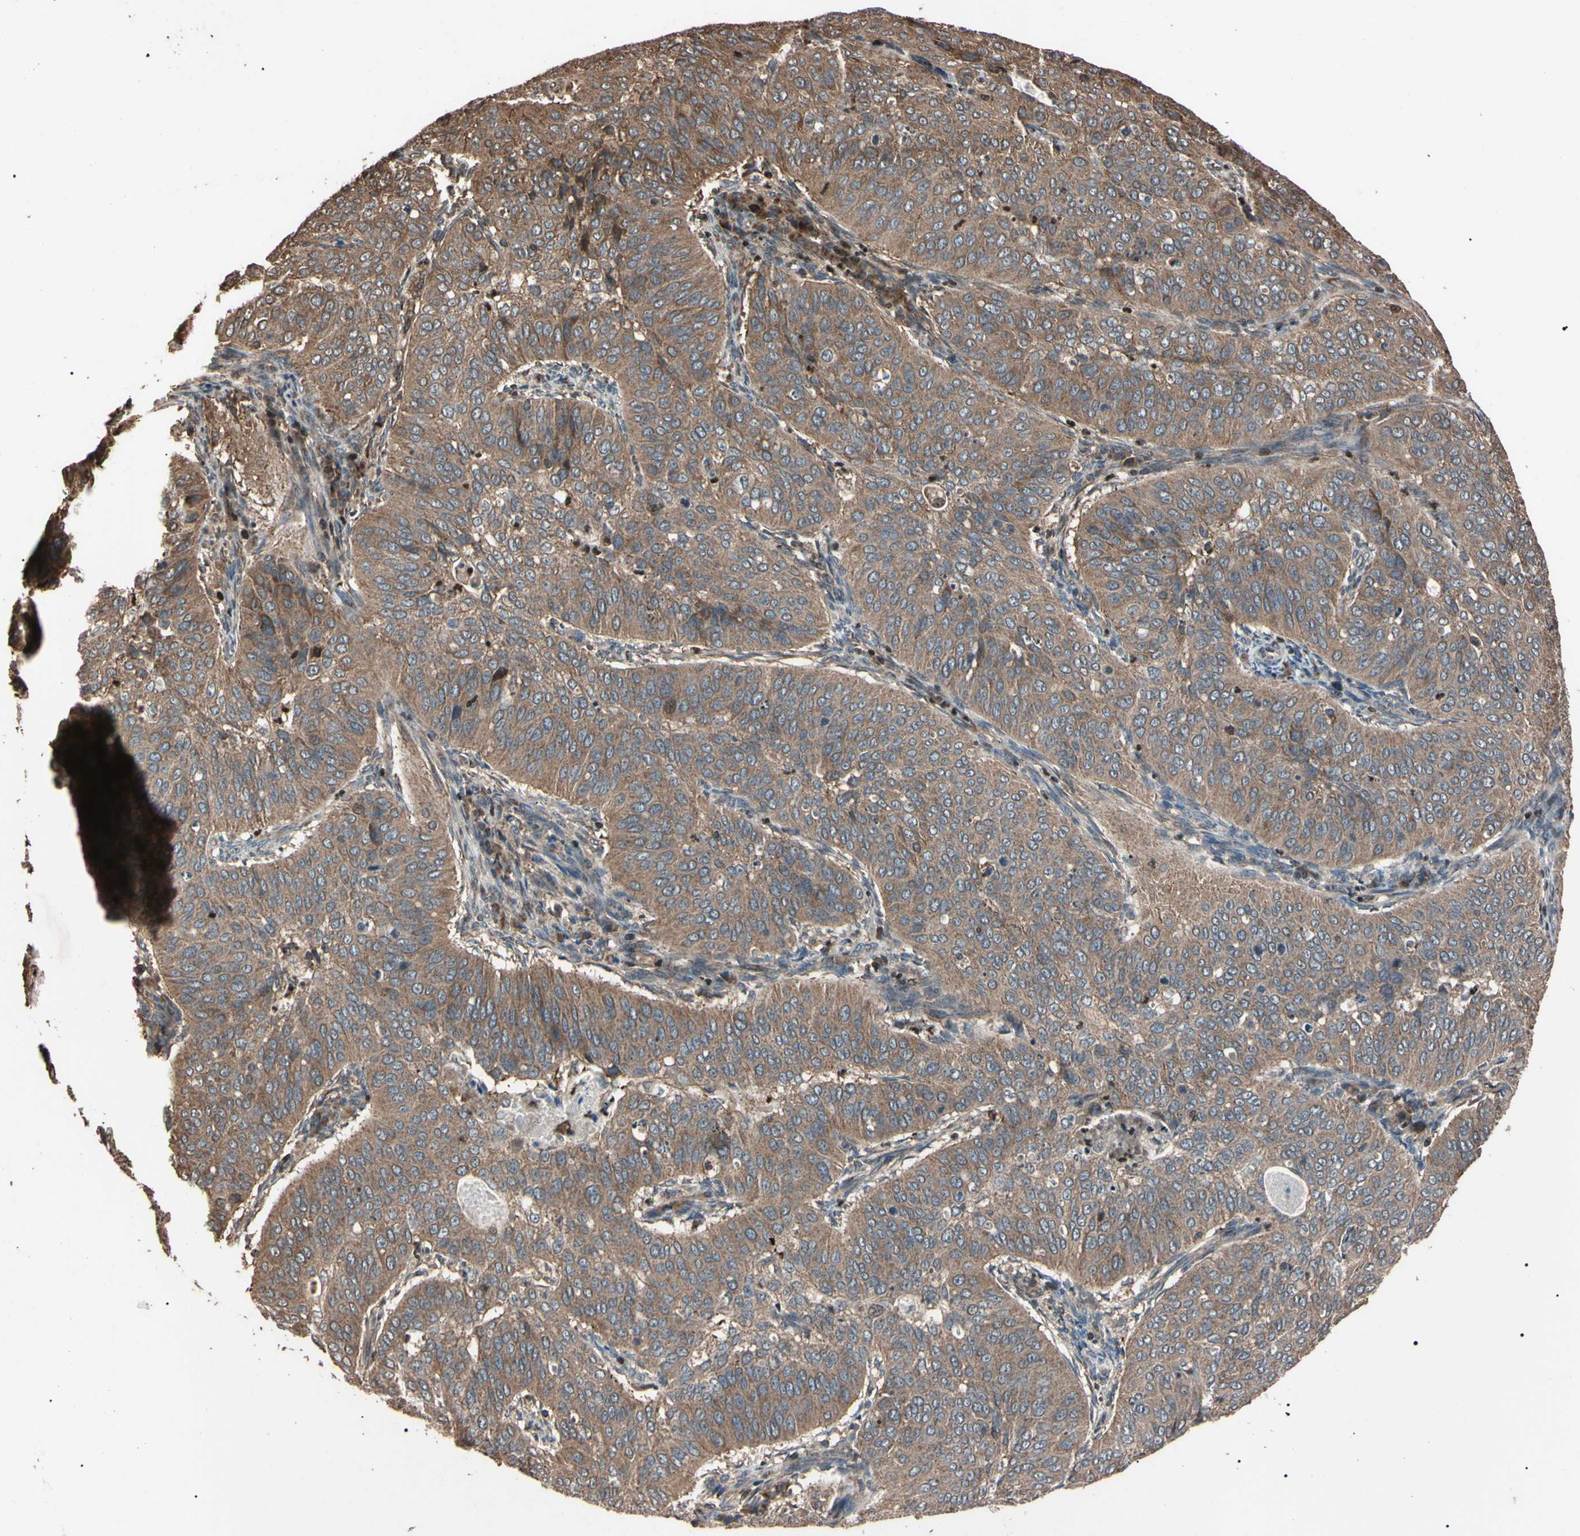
{"staining": {"intensity": "moderate", "quantity": ">75%", "location": "cytoplasmic/membranous"}, "tissue": "cervical cancer", "cell_type": "Tumor cells", "image_type": "cancer", "snomed": [{"axis": "morphology", "description": "Normal tissue, NOS"}, {"axis": "morphology", "description": "Squamous cell carcinoma, NOS"}, {"axis": "topography", "description": "Cervix"}], "caption": "Immunohistochemical staining of human squamous cell carcinoma (cervical) reveals medium levels of moderate cytoplasmic/membranous protein staining in approximately >75% of tumor cells.", "gene": "TNFRSF1A", "patient": {"sex": "female", "age": 39}}